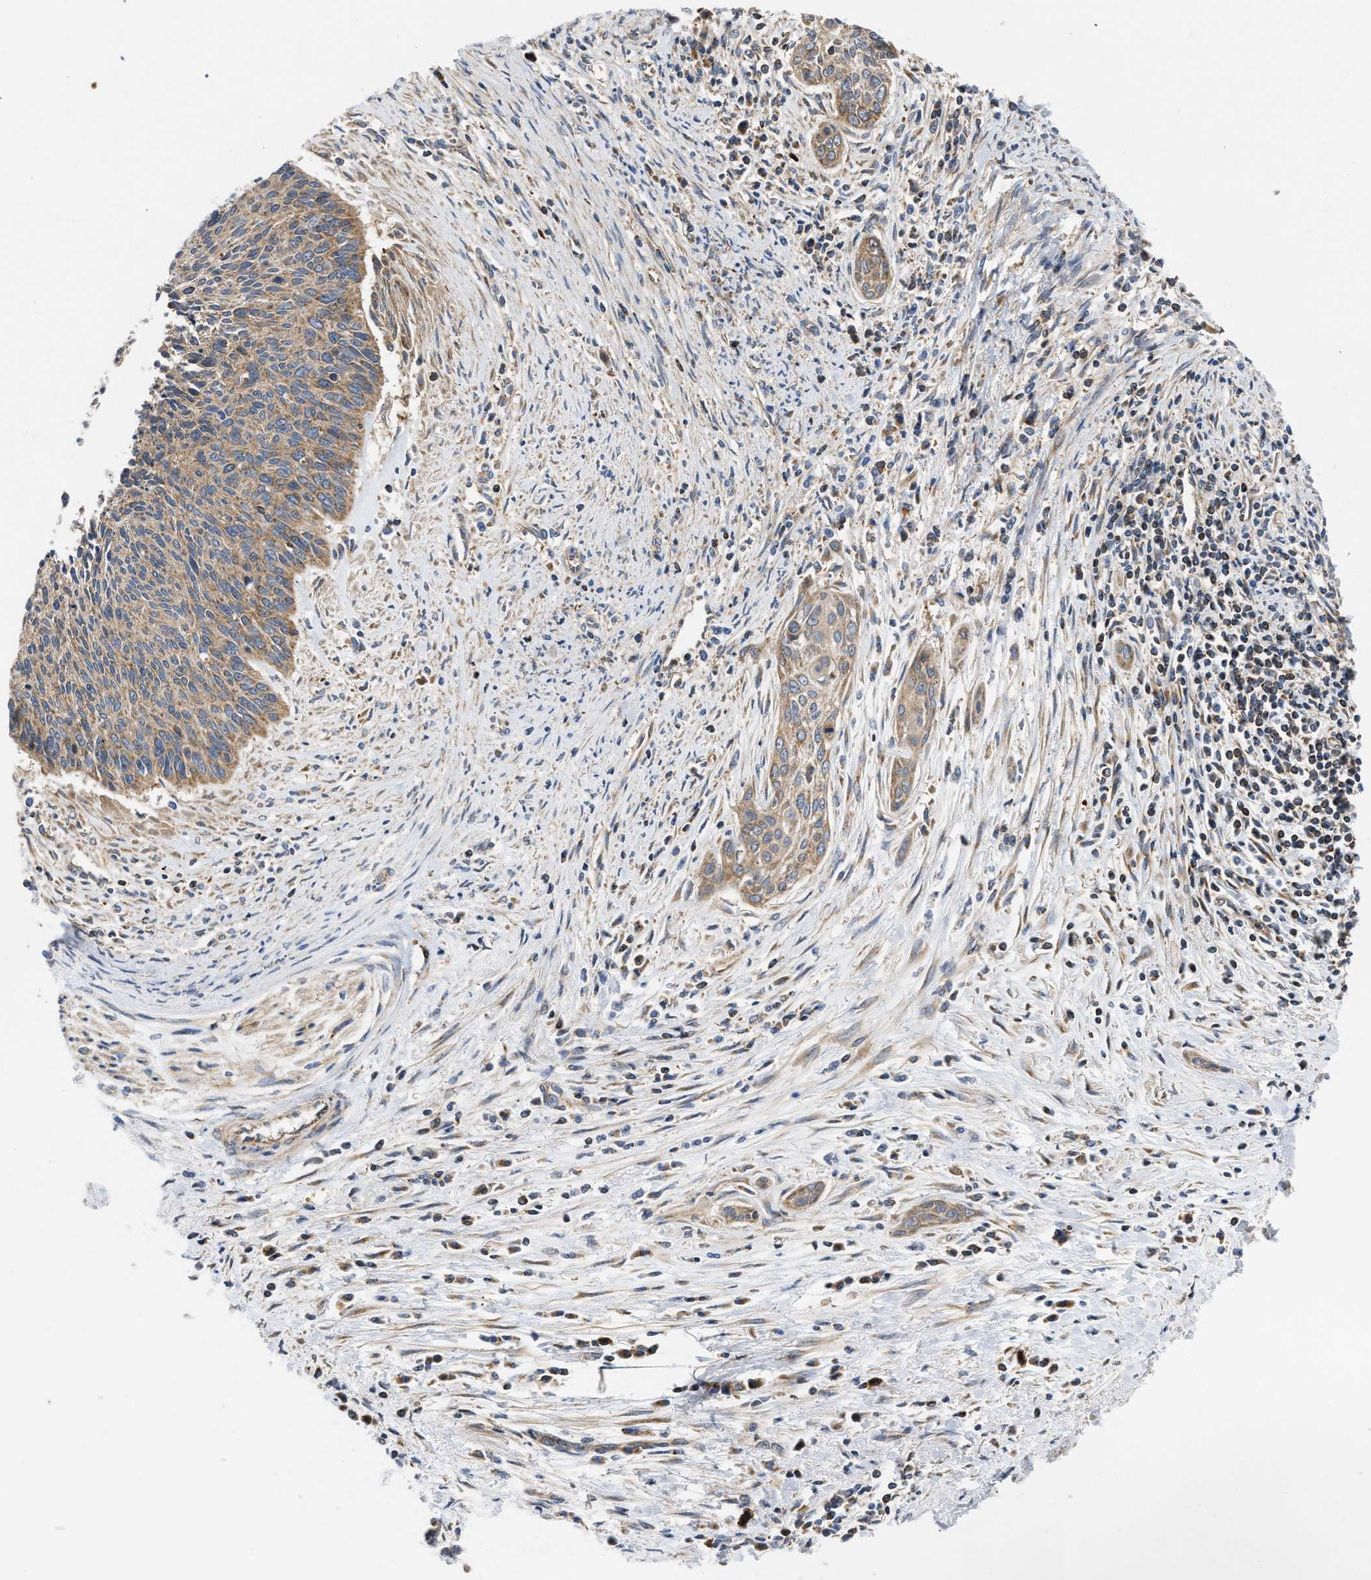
{"staining": {"intensity": "moderate", "quantity": ">75%", "location": "cytoplasmic/membranous"}, "tissue": "cervical cancer", "cell_type": "Tumor cells", "image_type": "cancer", "snomed": [{"axis": "morphology", "description": "Squamous cell carcinoma, NOS"}, {"axis": "topography", "description": "Cervix"}], "caption": "Cervical squamous cell carcinoma tissue exhibits moderate cytoplasmic/membranous positivity in approximately >75% of tumor cells, visualized by immunohistochemistry.", "gene": "OPTN", "patient": {"sex": "female", "age": 55}}